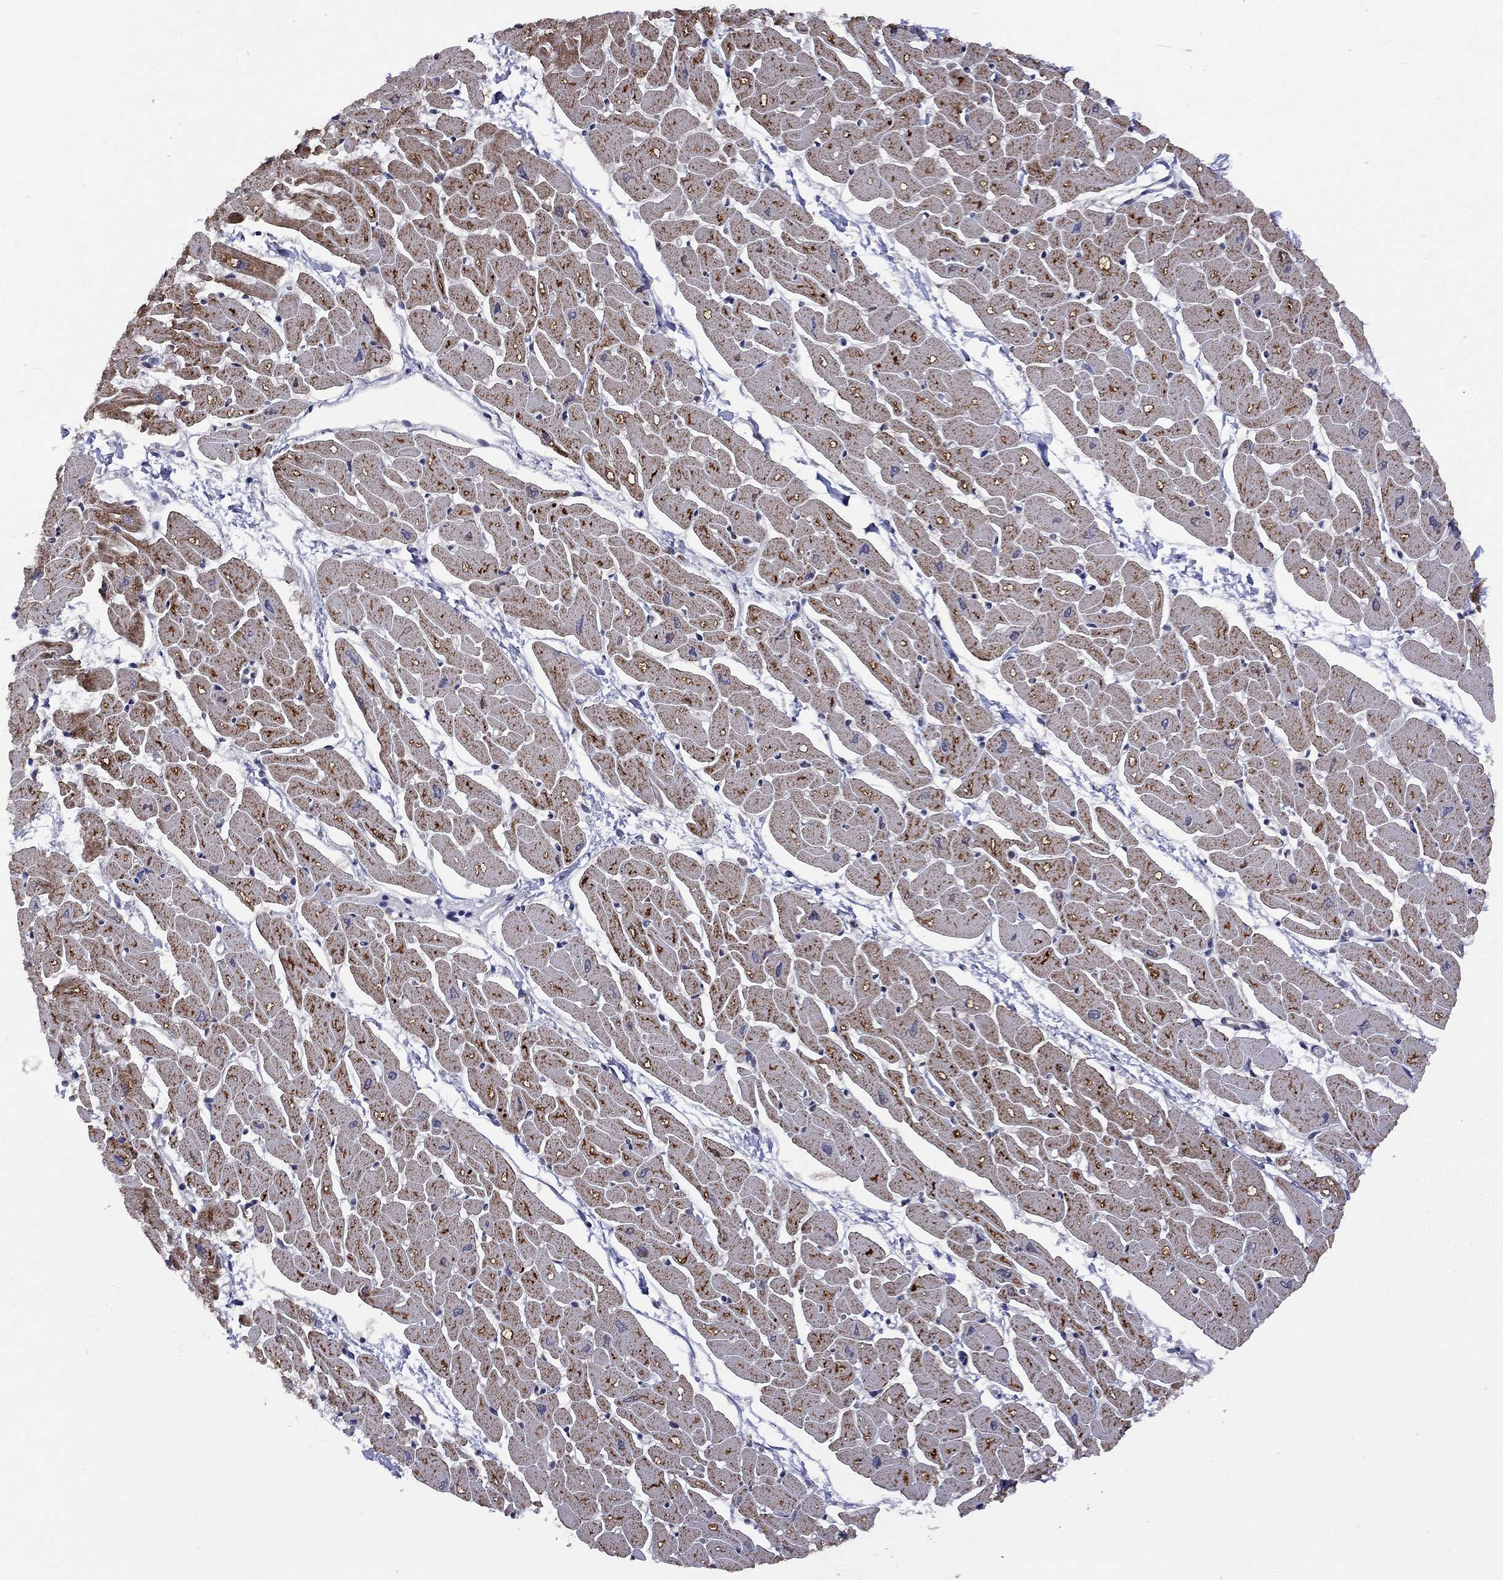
{"staining": {"intensity": "strong", "quantity": ">75%", "location": "cytoplasmic/membranous"}, "tissue": "heart muscle", "cell_type": "Cardiomyocytes", "image_type": "normal", "snomed": [{"axis": "morphology", "description": "Normal tissue, NOS"}, {"axis": "topography", "description": "Heart"}], "caption": "The immunohistochemical stain labels strong cytoplasmic/membranous staining in cardiomyocytes of unremarkable heart muscle. (brown staining indicates protein expression, while blue staining denotes nuclei).", "gene": "NDUFB1", "patient": {"sex": "male", "age": 57}}